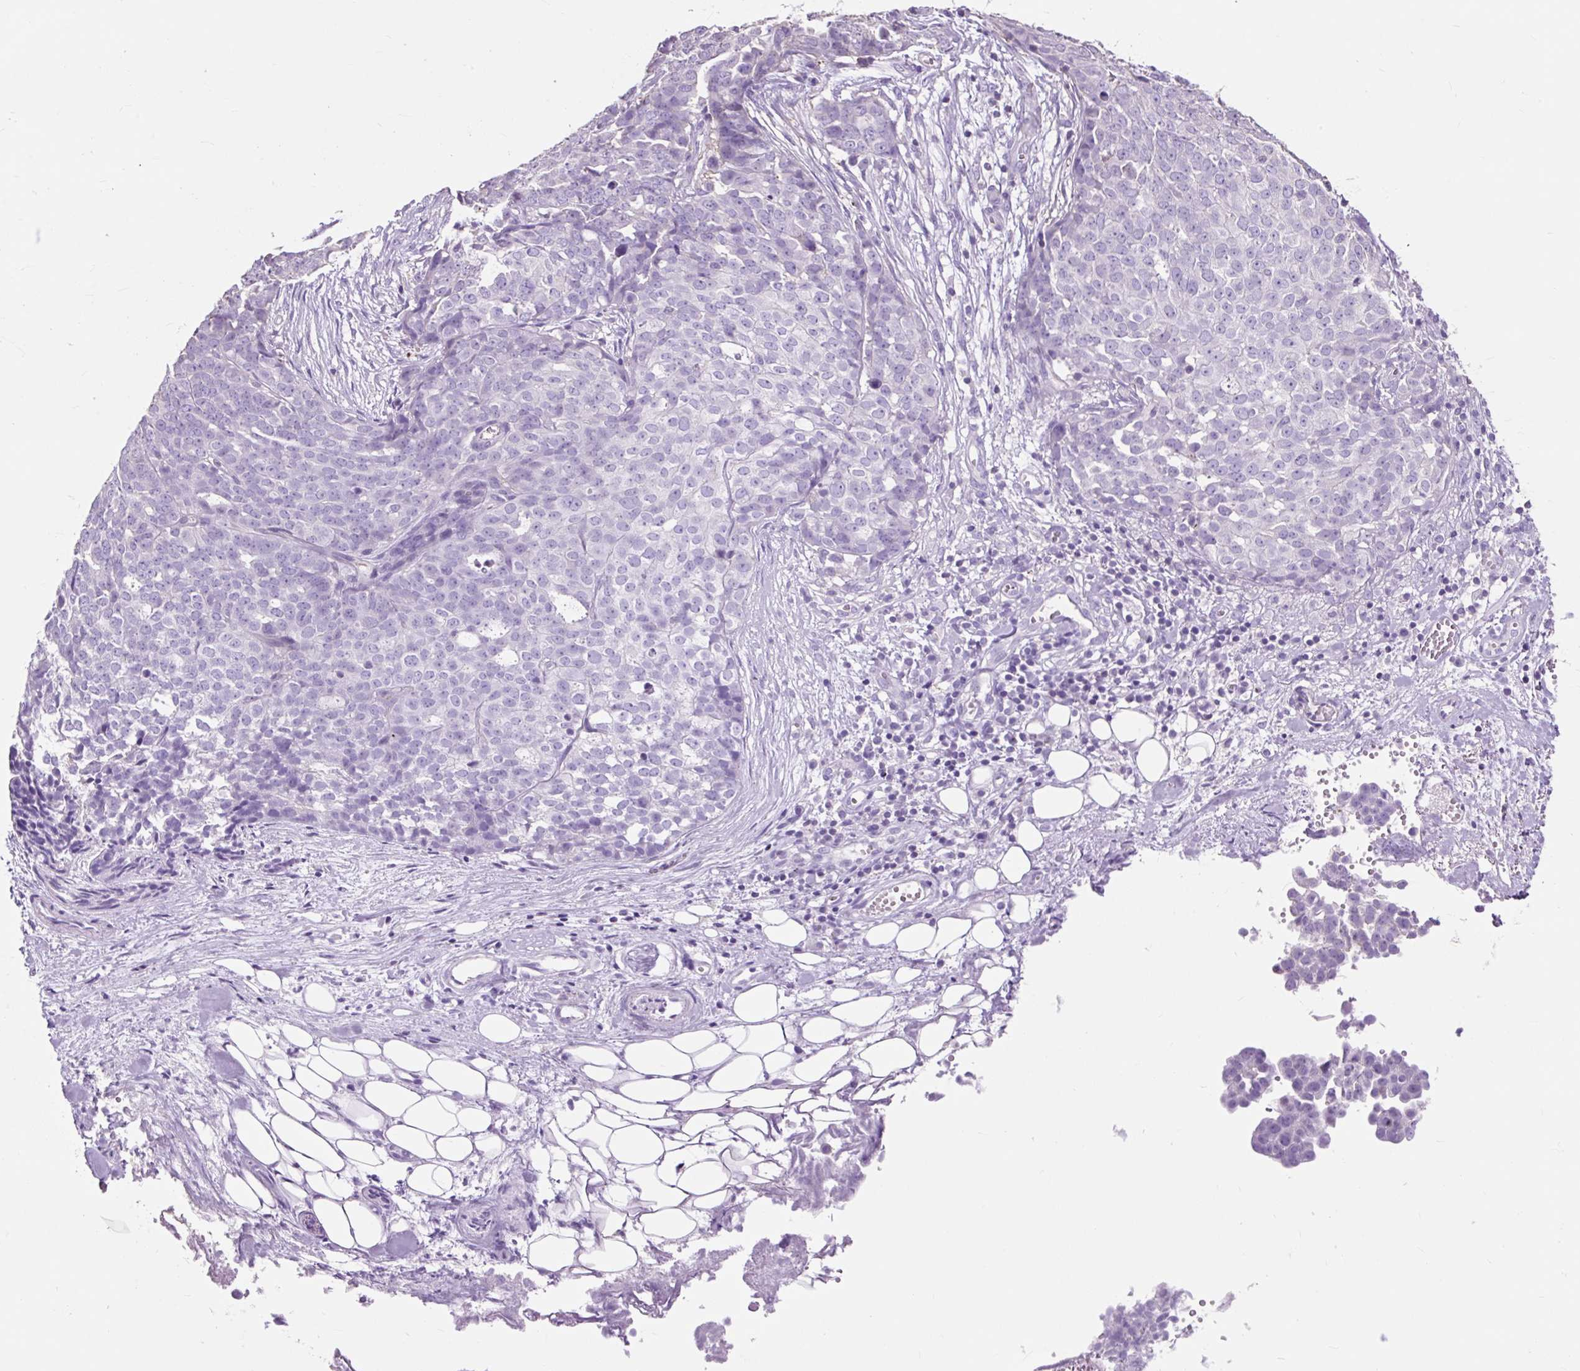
{"staining": {"intensity": "negative", "quantity": "none", "location": "none"}, "tissue": "ovarian cancer", "cell_type": "Tumor cells", "image_type": "cancer", "snomed": [{"axis": "morphology", "description": "Cystadenocarcinoma, serous, NOS"}, {"axis": "topography", "description": "Soft tissue"}, {"axis": "topography", "description": "Ovary"}], "caption": "Image shows no protein staining in tumor cells of ovarian cancer (serous cystadenocarcinoma) tissue.", "gene": "OR10A7", "patient": {"sex": "female", "age": 57}}